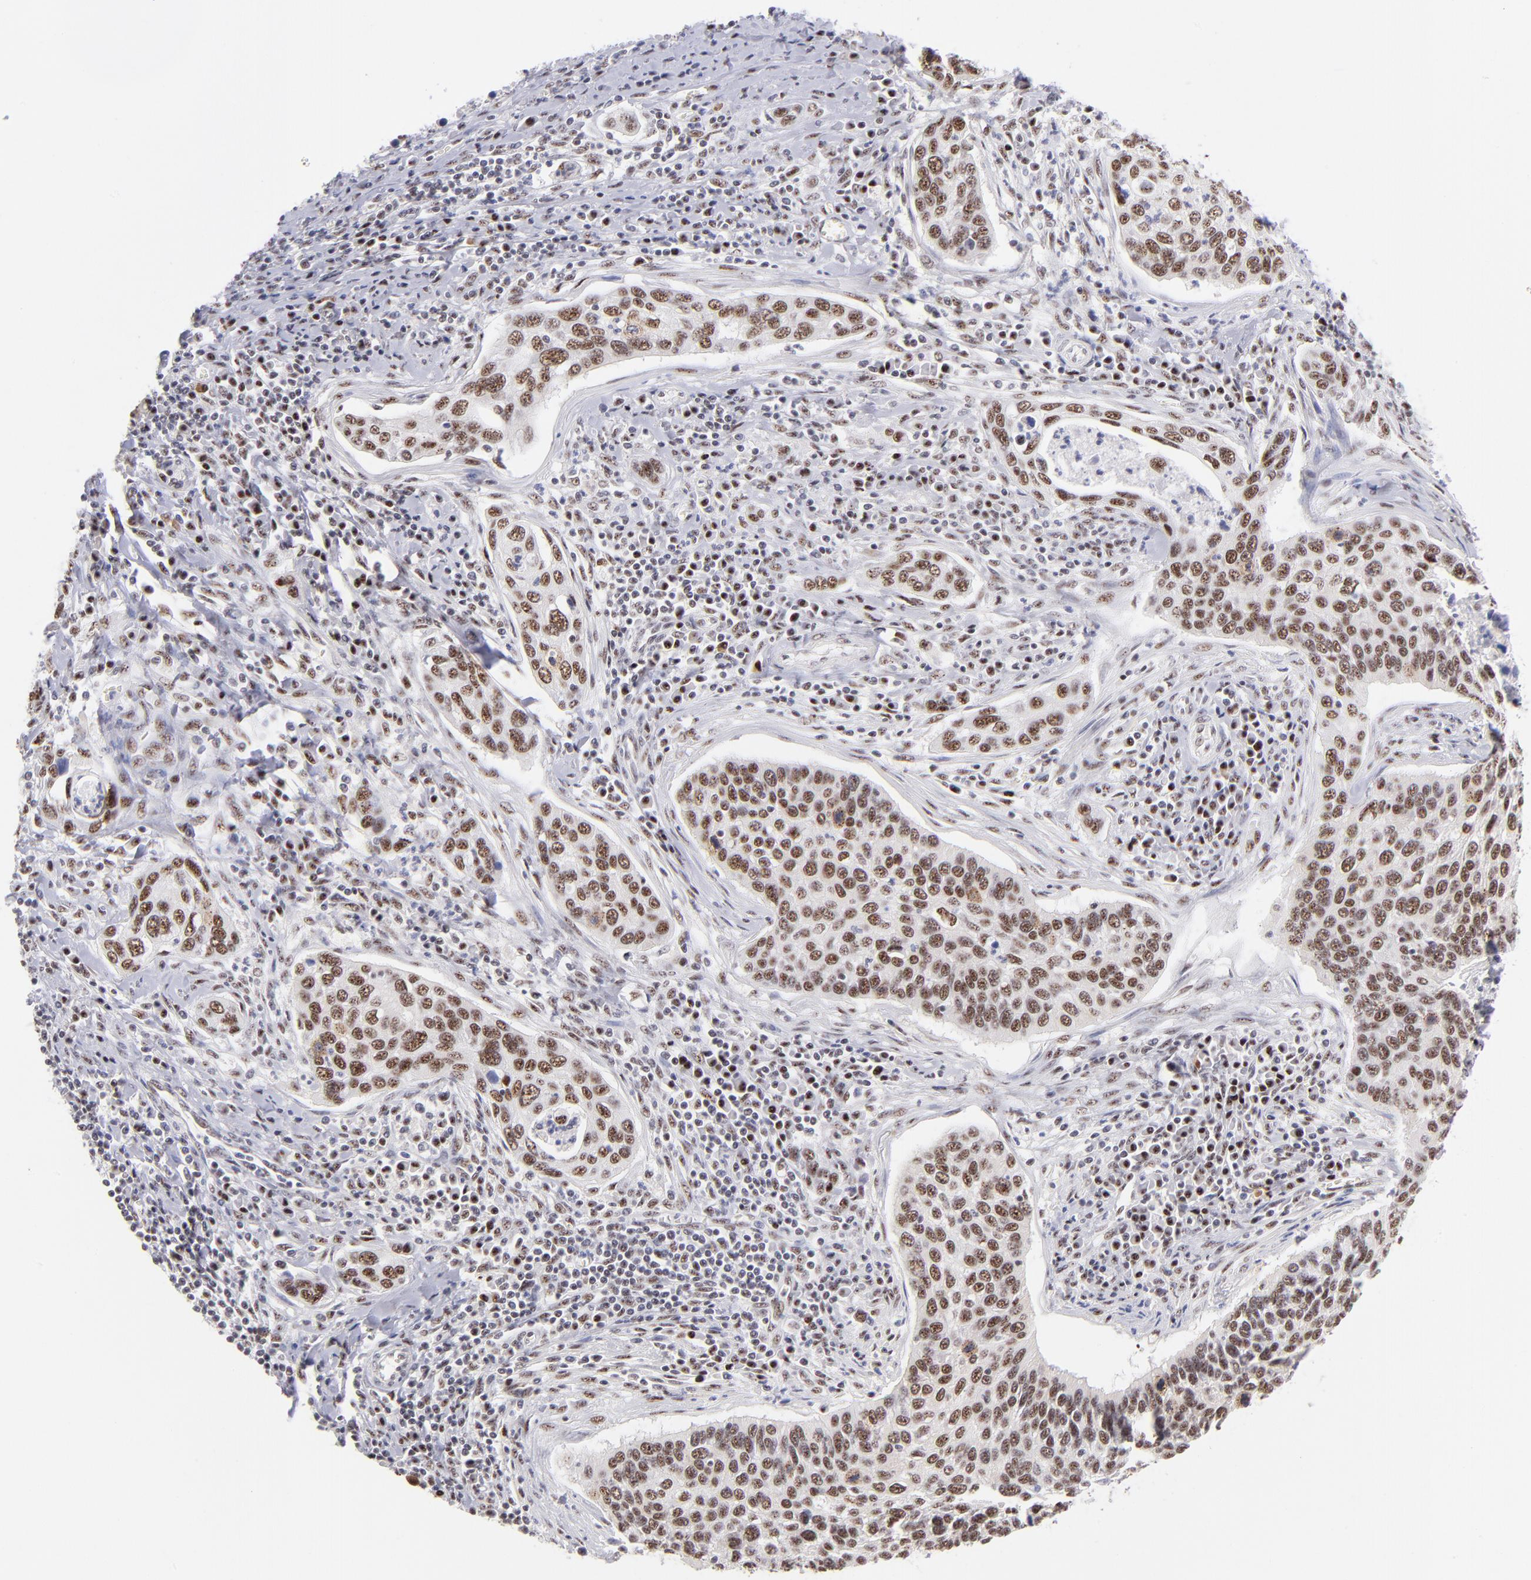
{"staining": {"intensity": "moderate", "quantity": ">75%", "location": "nuclear"}, "tissue": "cervical cancer", "cell_type": "Tumor cells", "image_type": "cancer", "snomed": [{"axis": "morphology", "description": "Squamous cell carcinoma, NOS"}, {"axis": "topography", "description": "Cervix"}], "caption": "IHC staining of cervical cancer (squamous cell carcinoma), which exhibits medium levels of moderate nuclear staining in about >75% of tumor cells indicating moderate nuclear protein expression. The staining was performed using DAB (brown) for protein detection and nuclei were counterstained in hematoxylin (blue).", "gene": "CDC25C", "patient": {"sex": "female", "age": 53}}